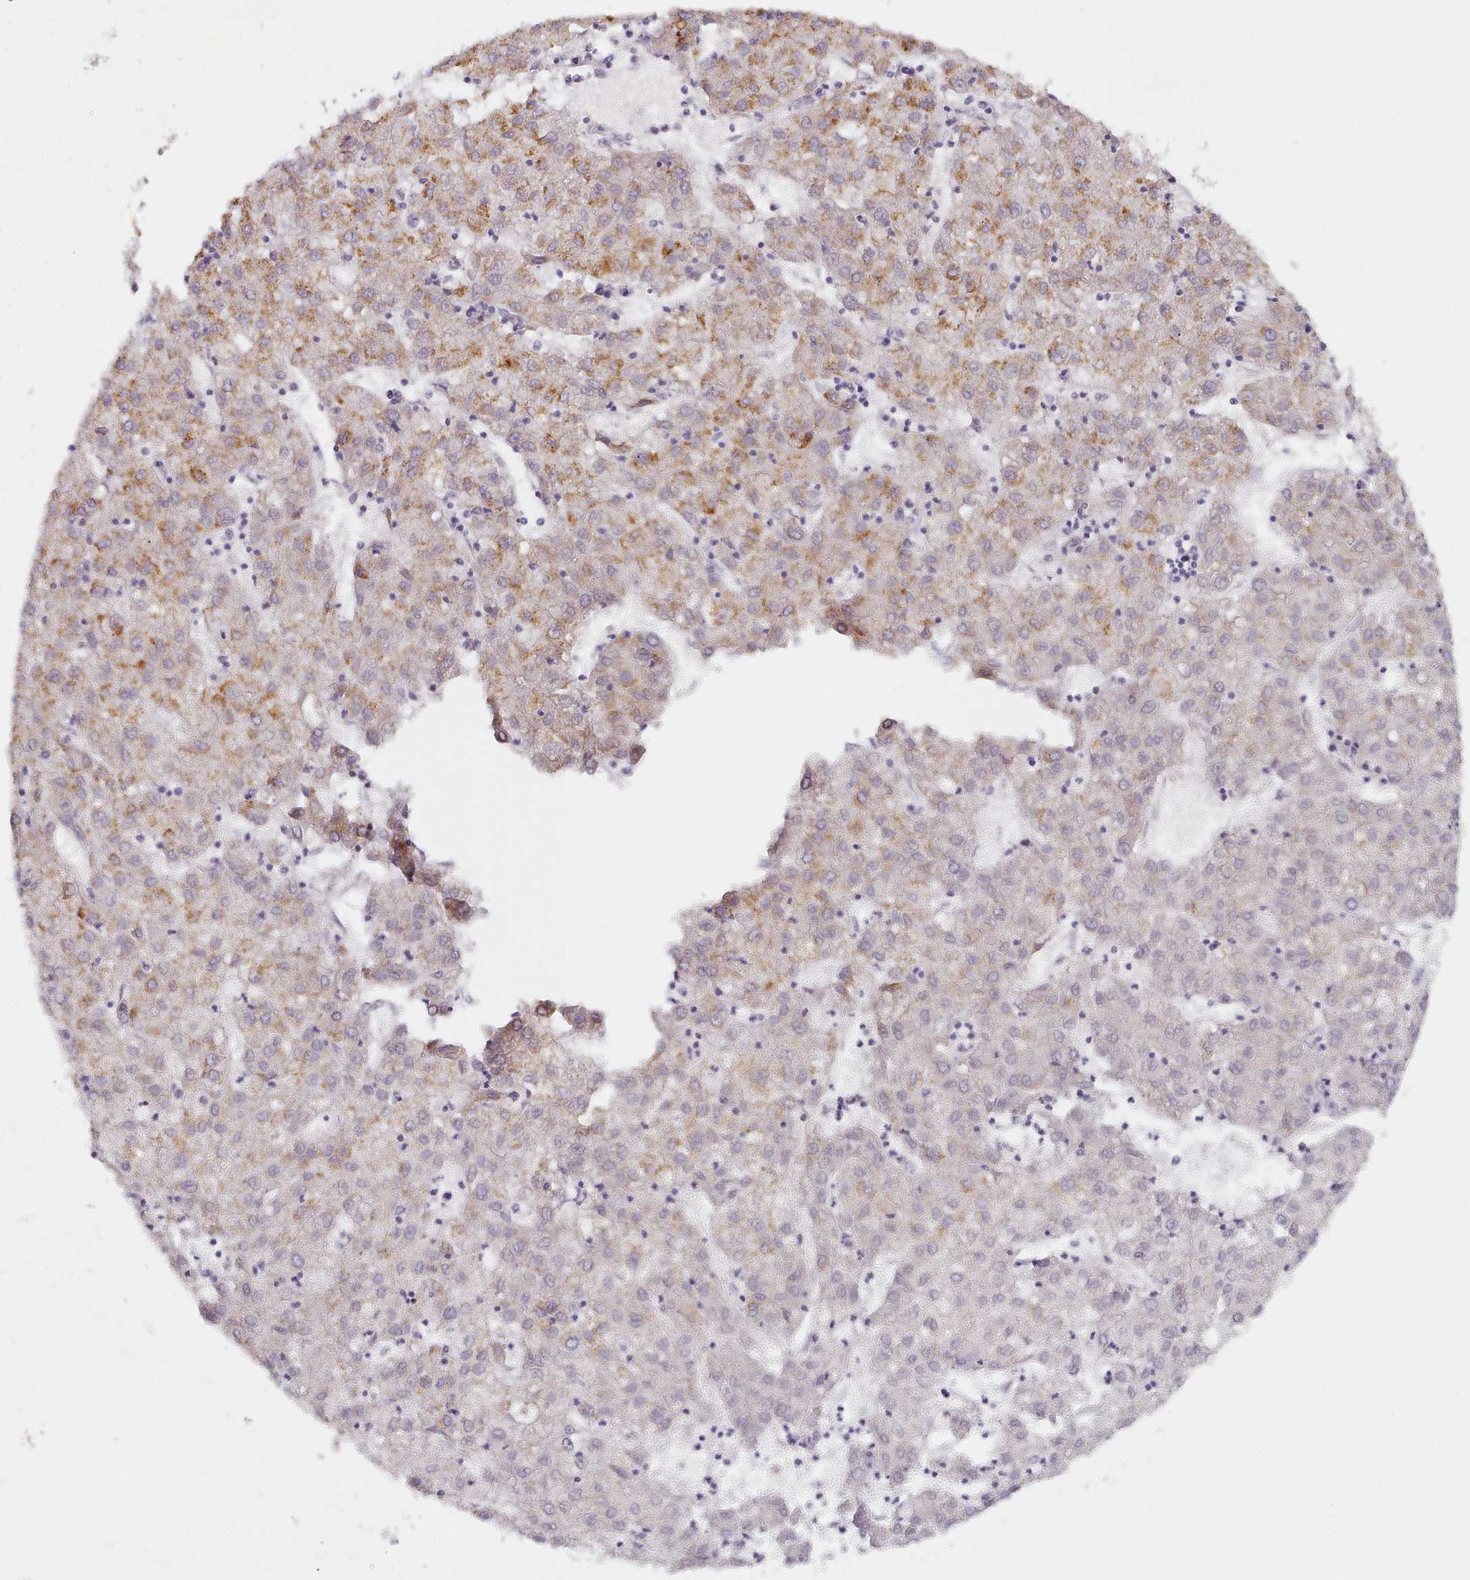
{"staining": {"intensity": "moderate", "quantity": "25%-75%", "location": "cytoplasmic/membranous"}, "tissue": "liver cancer", "cell_type": "Tumor cells", "image_type": "cancer", "snomed": [{"axis": "morphology", "description": "Carcinoma, Hepatocellular, NOS"}, {"axis": "topography", "description": "Liver"}], "caption": "A brown stain shows moderate cytoplasmic/membranous positivity of a protein in human hepatocellular carcinoma (liver) tumor cells.", "gene": "TYW1B", "patient": {"sex": "male", "age": 72}}